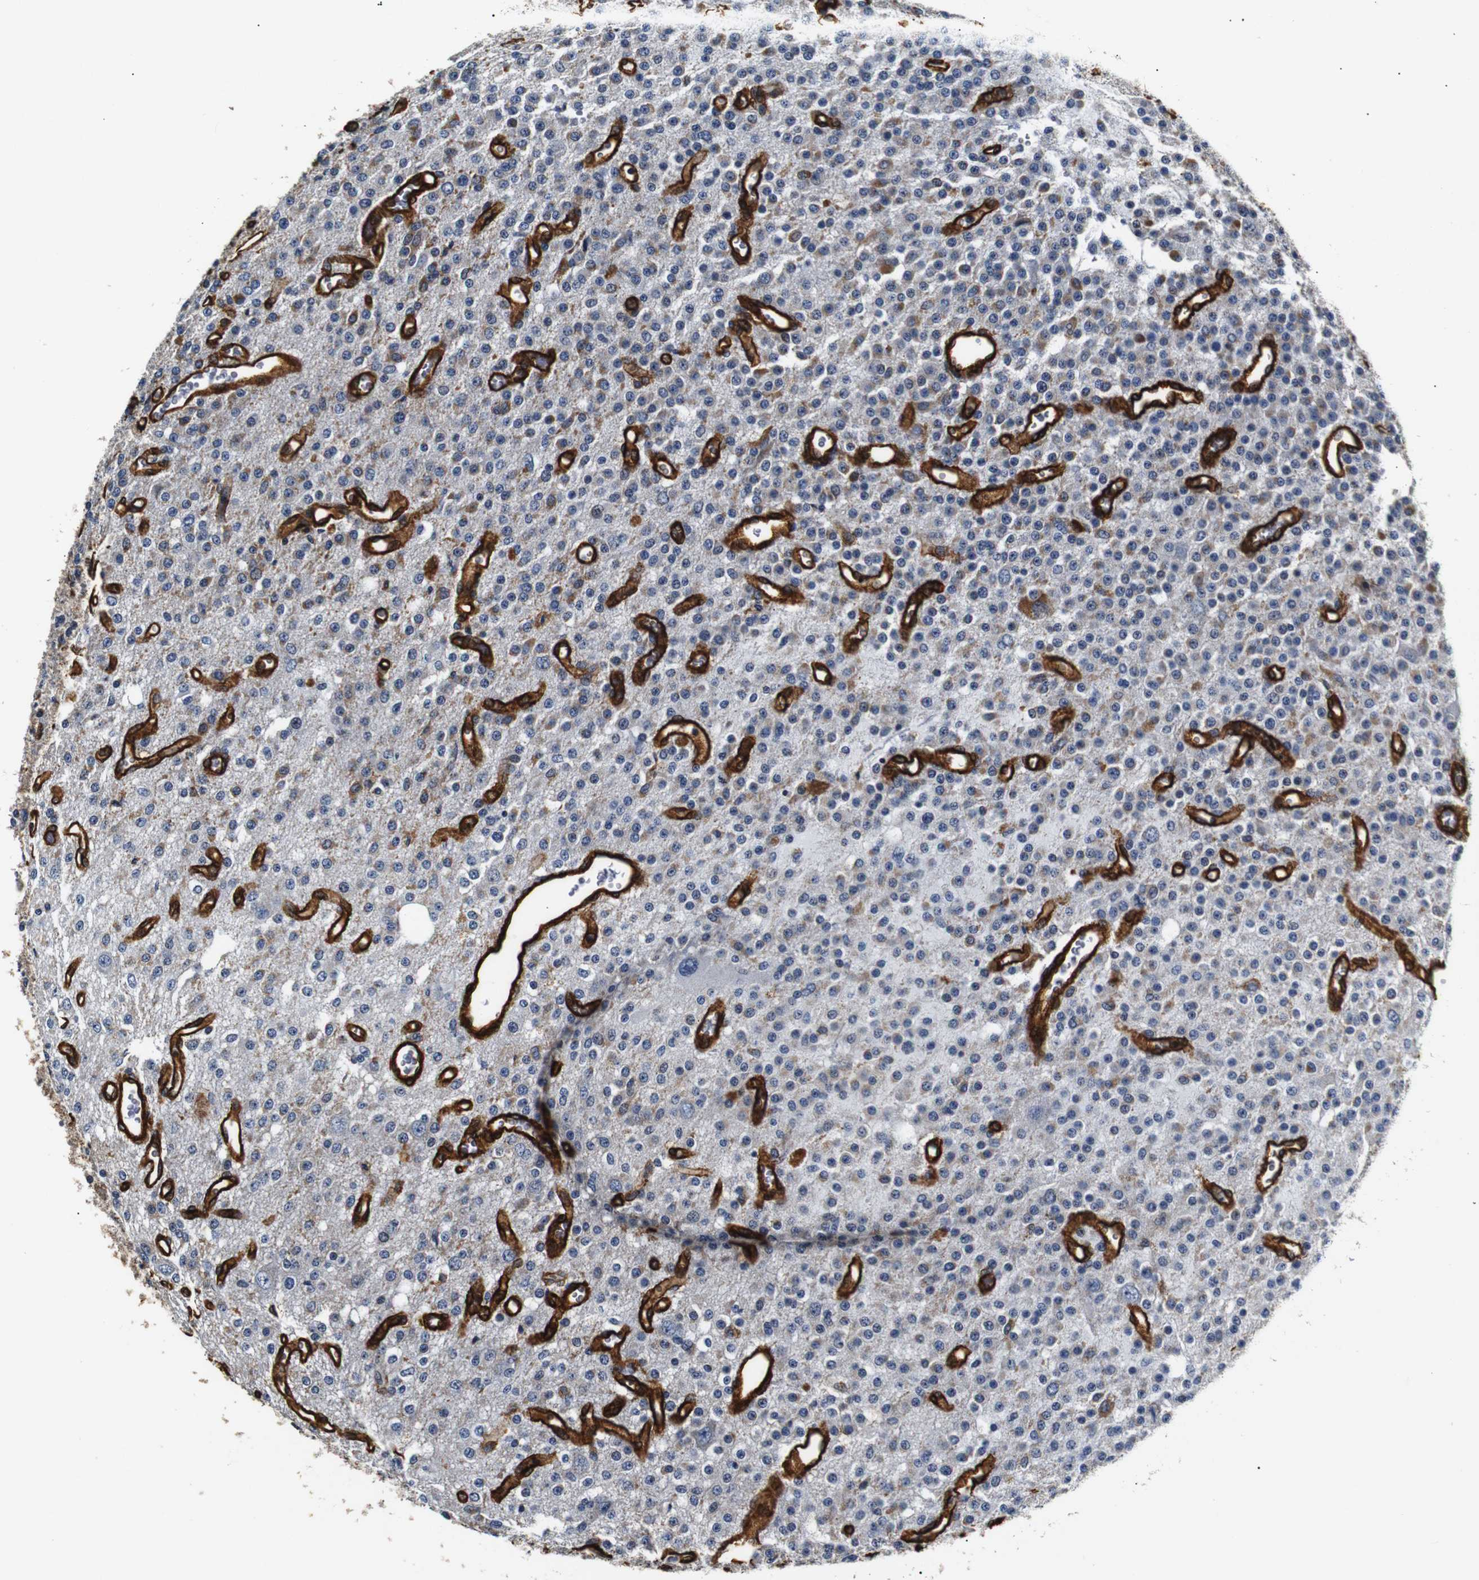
{"staining": {"intensity": "weak", "quantity": "25%-75%", "location": "cytoplasmic/membranous"}, "tissue": "glioma", "cell_type": "Tumor cells", "image_type": "cancer", "snomed": [{"axis": "morphology", "description": "Glioma, malignant, Low grade"}, {"axis": "topography", "description": "Brain"}], "caption": "High-magnification brightfield microscopy of glioma stained with DAB (3,3'-diaminobenzidine) (brown) and counterstained with hematoxylin (blue). tumor cells exhibit weak cytoplasmic/membranous positivity is present in approximately25%-75% of cells.", "gene": "CAV2", "patient": {"sex": "male", "age": 38}}